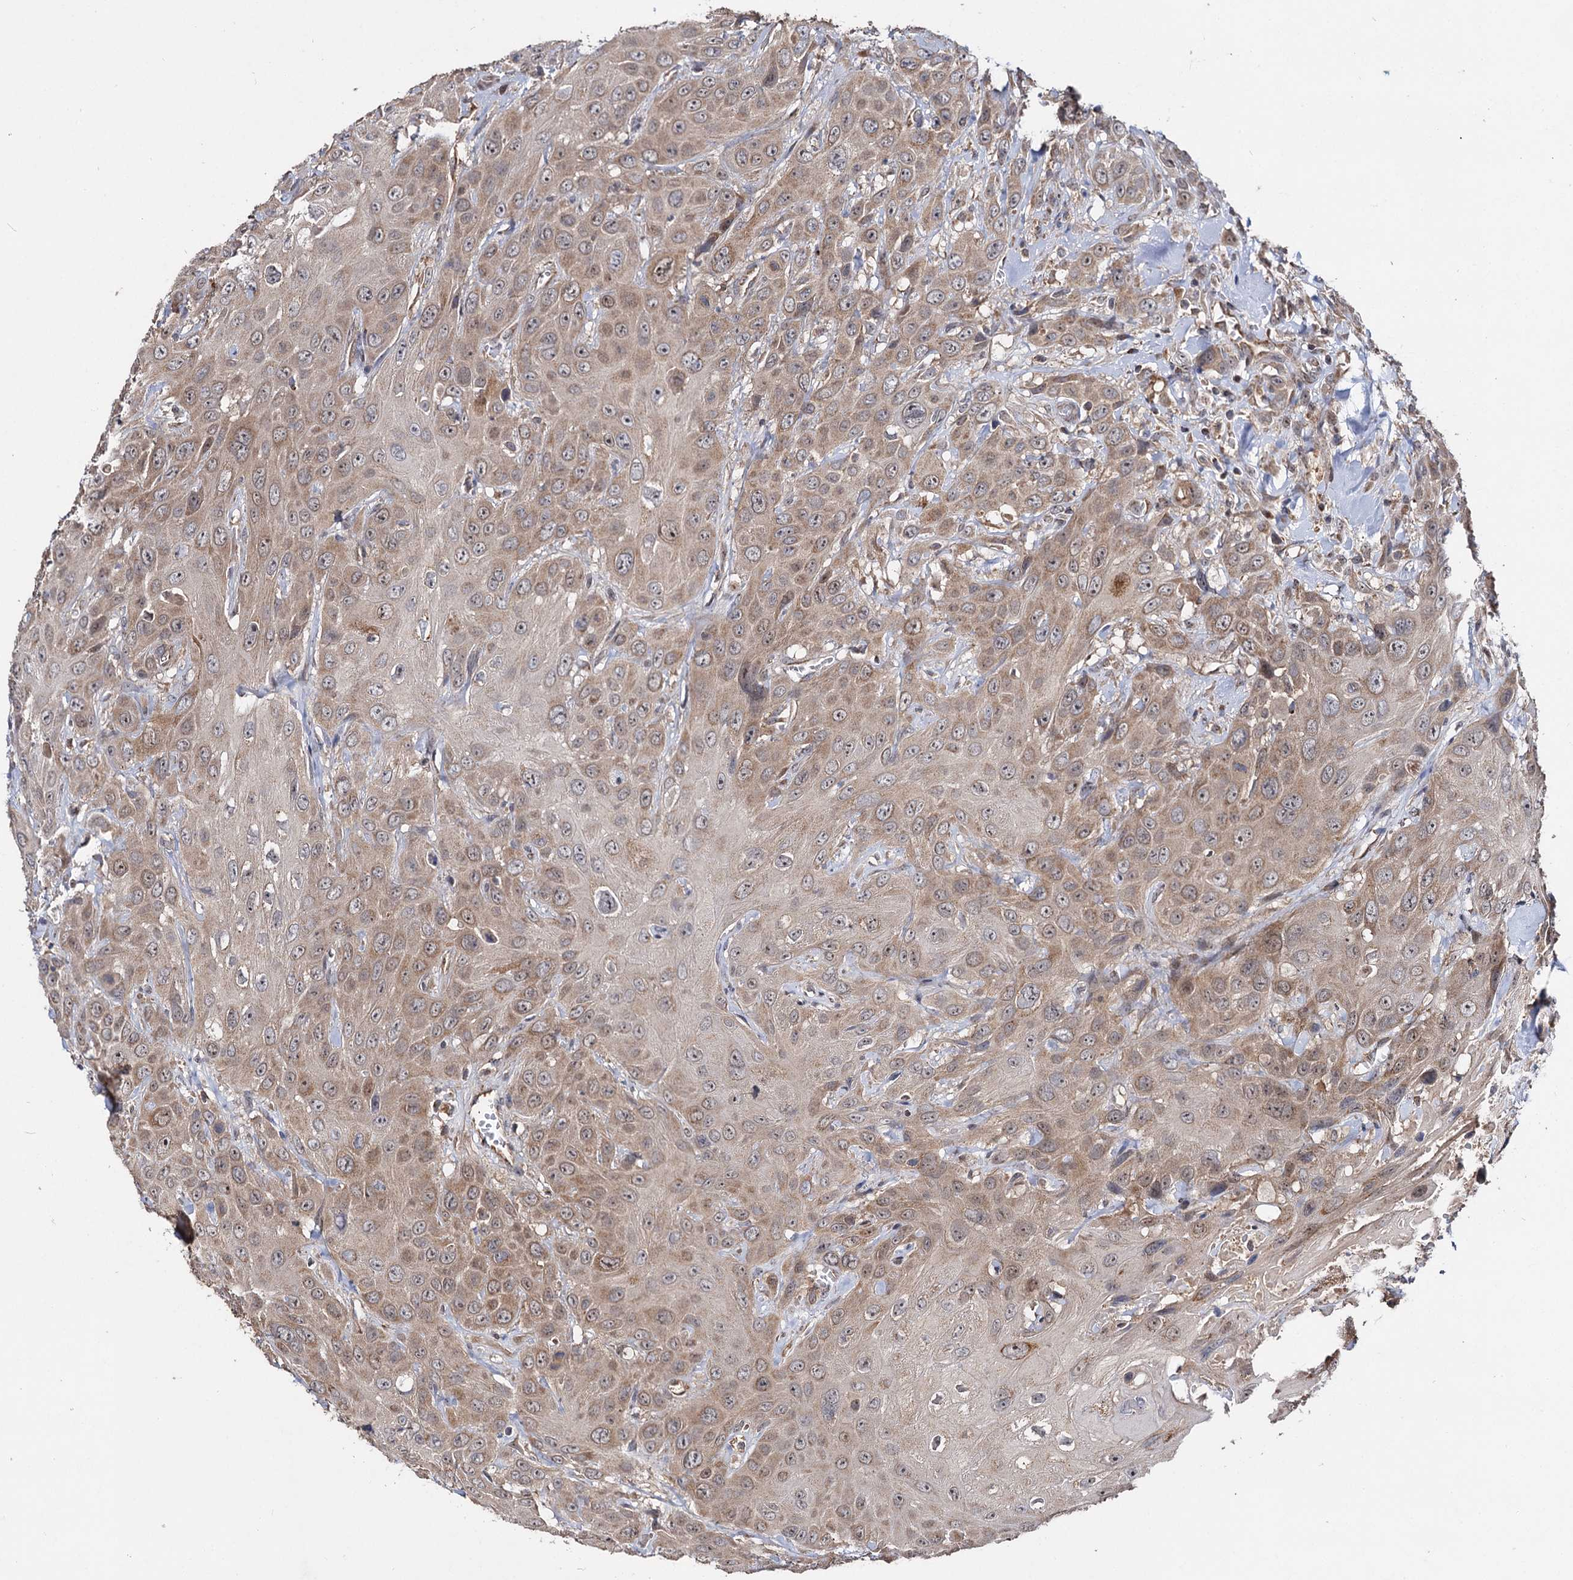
{"staining": {"intensity": "moderate", "quantity": ">75%", "location": "cytoplasmic/membranous"}, "tissue": "head and neck cancer", "cell_type": "Tumor cells", "image_type": "cancer", "snomed": [{"axis": "morphology", "description": "Squamous cell carcinoma, NOS"}, {"axis": "topography", "description": "Head-Neck"}], "caption": "Human head and neck squamous cell carcinoma stained for a protein (brown) shows moderate cytoplasmic/membranous positive positivity in approximately >75% of tumor cells.", "gene": "CEP76", "patient": {"sex": "male", "age": 81}}